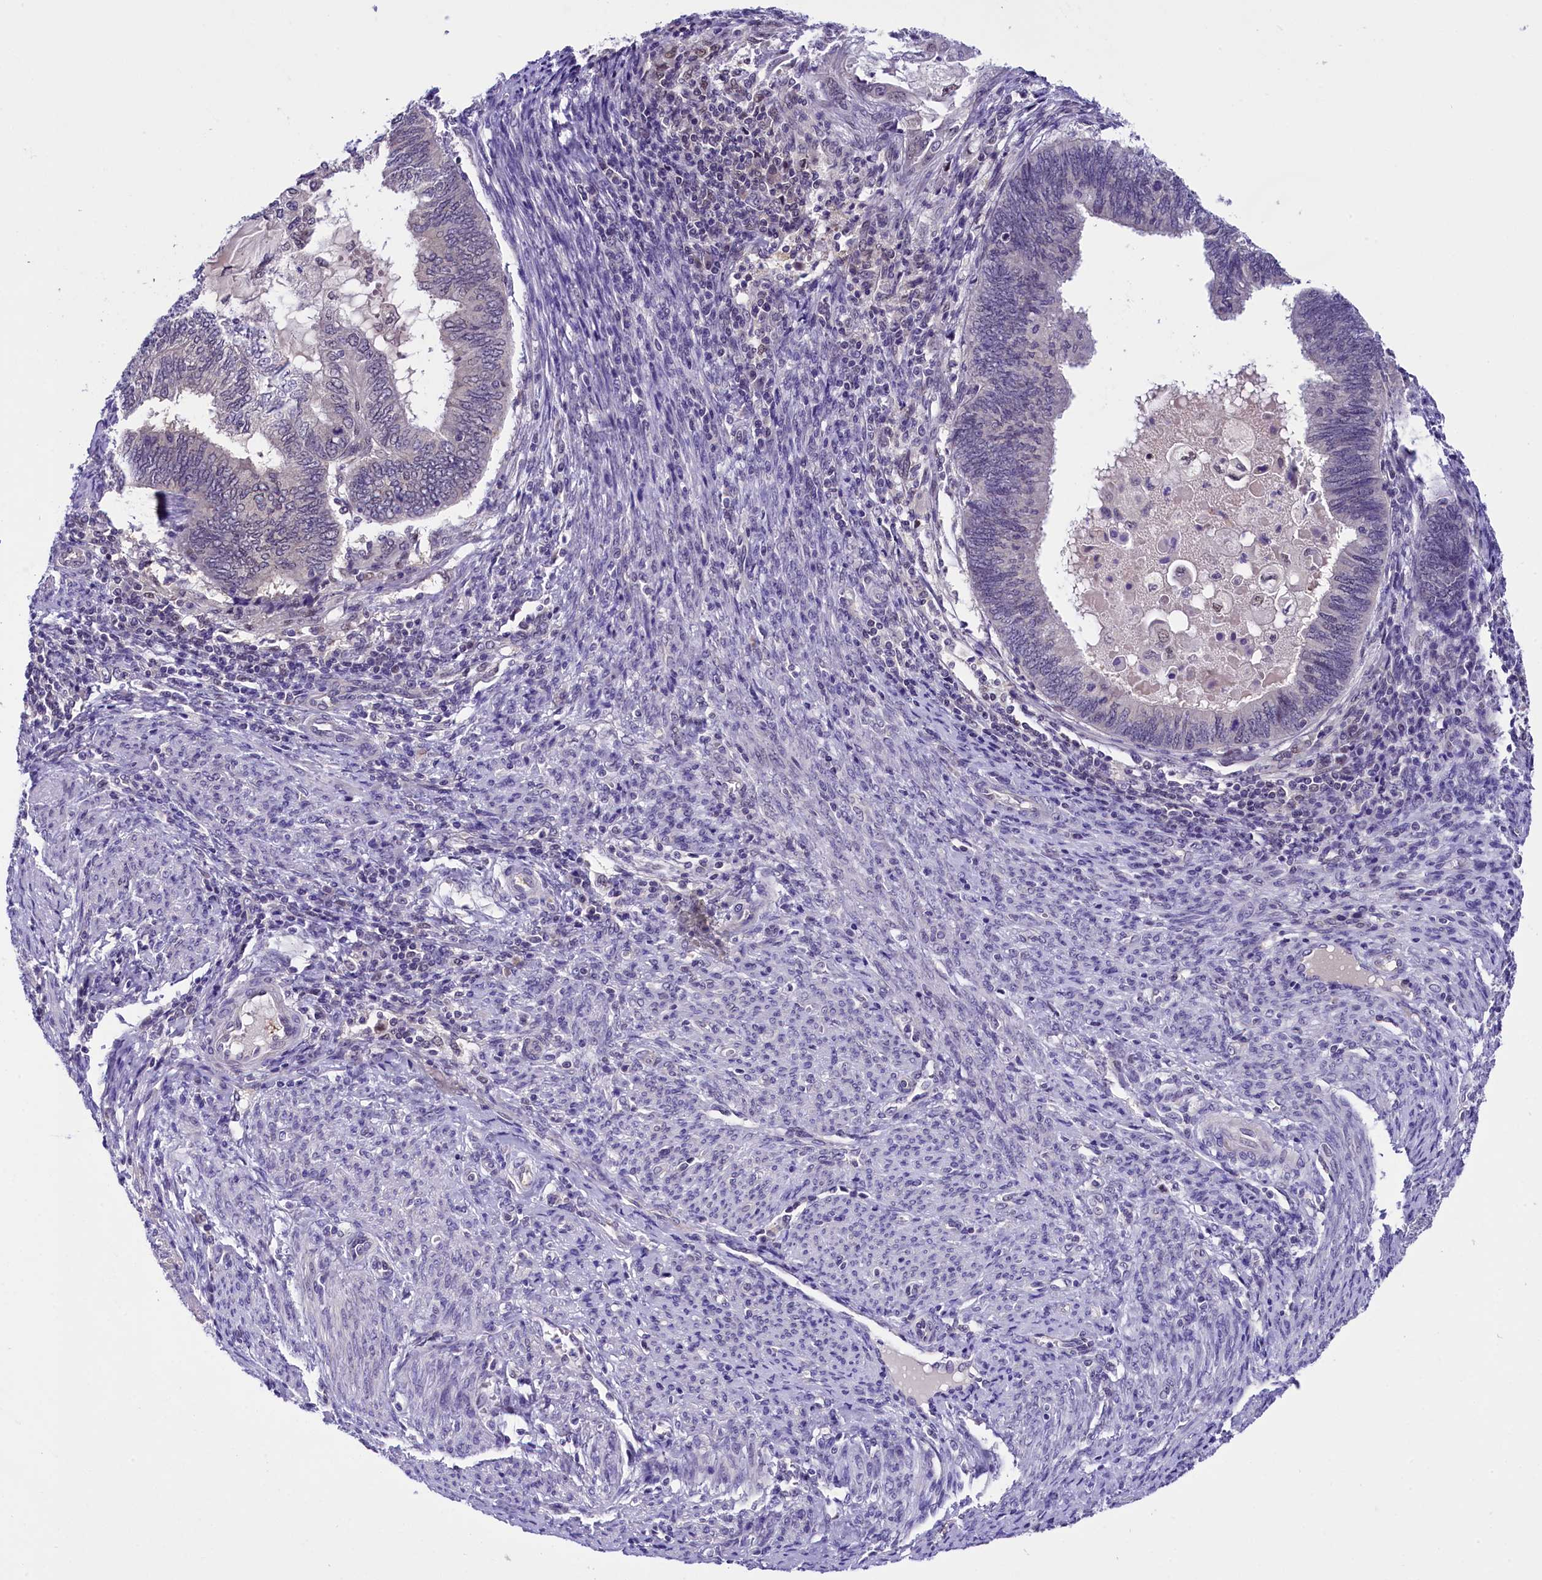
{"staining": {"intensity": "negative", "quantity": "none", "location": "none"}, "tissue": "endometrial cancer", "cell_type": "Tumor cells", "image_type": "cancer", "snomed": [{"axis": "morphology", "description": "Adenocarcinoma, NOS"}, {"axis": "topography", "description": "Uterus"}, {"axis": "topography", "description": "Endometrium"}], "caption": "DAB immunohistochemical staining of endometrial adenocarcinoma displays no significant staining in tumor cells.", "gene": "IQCN", "patient": {"sex": "female", "age": 70}}